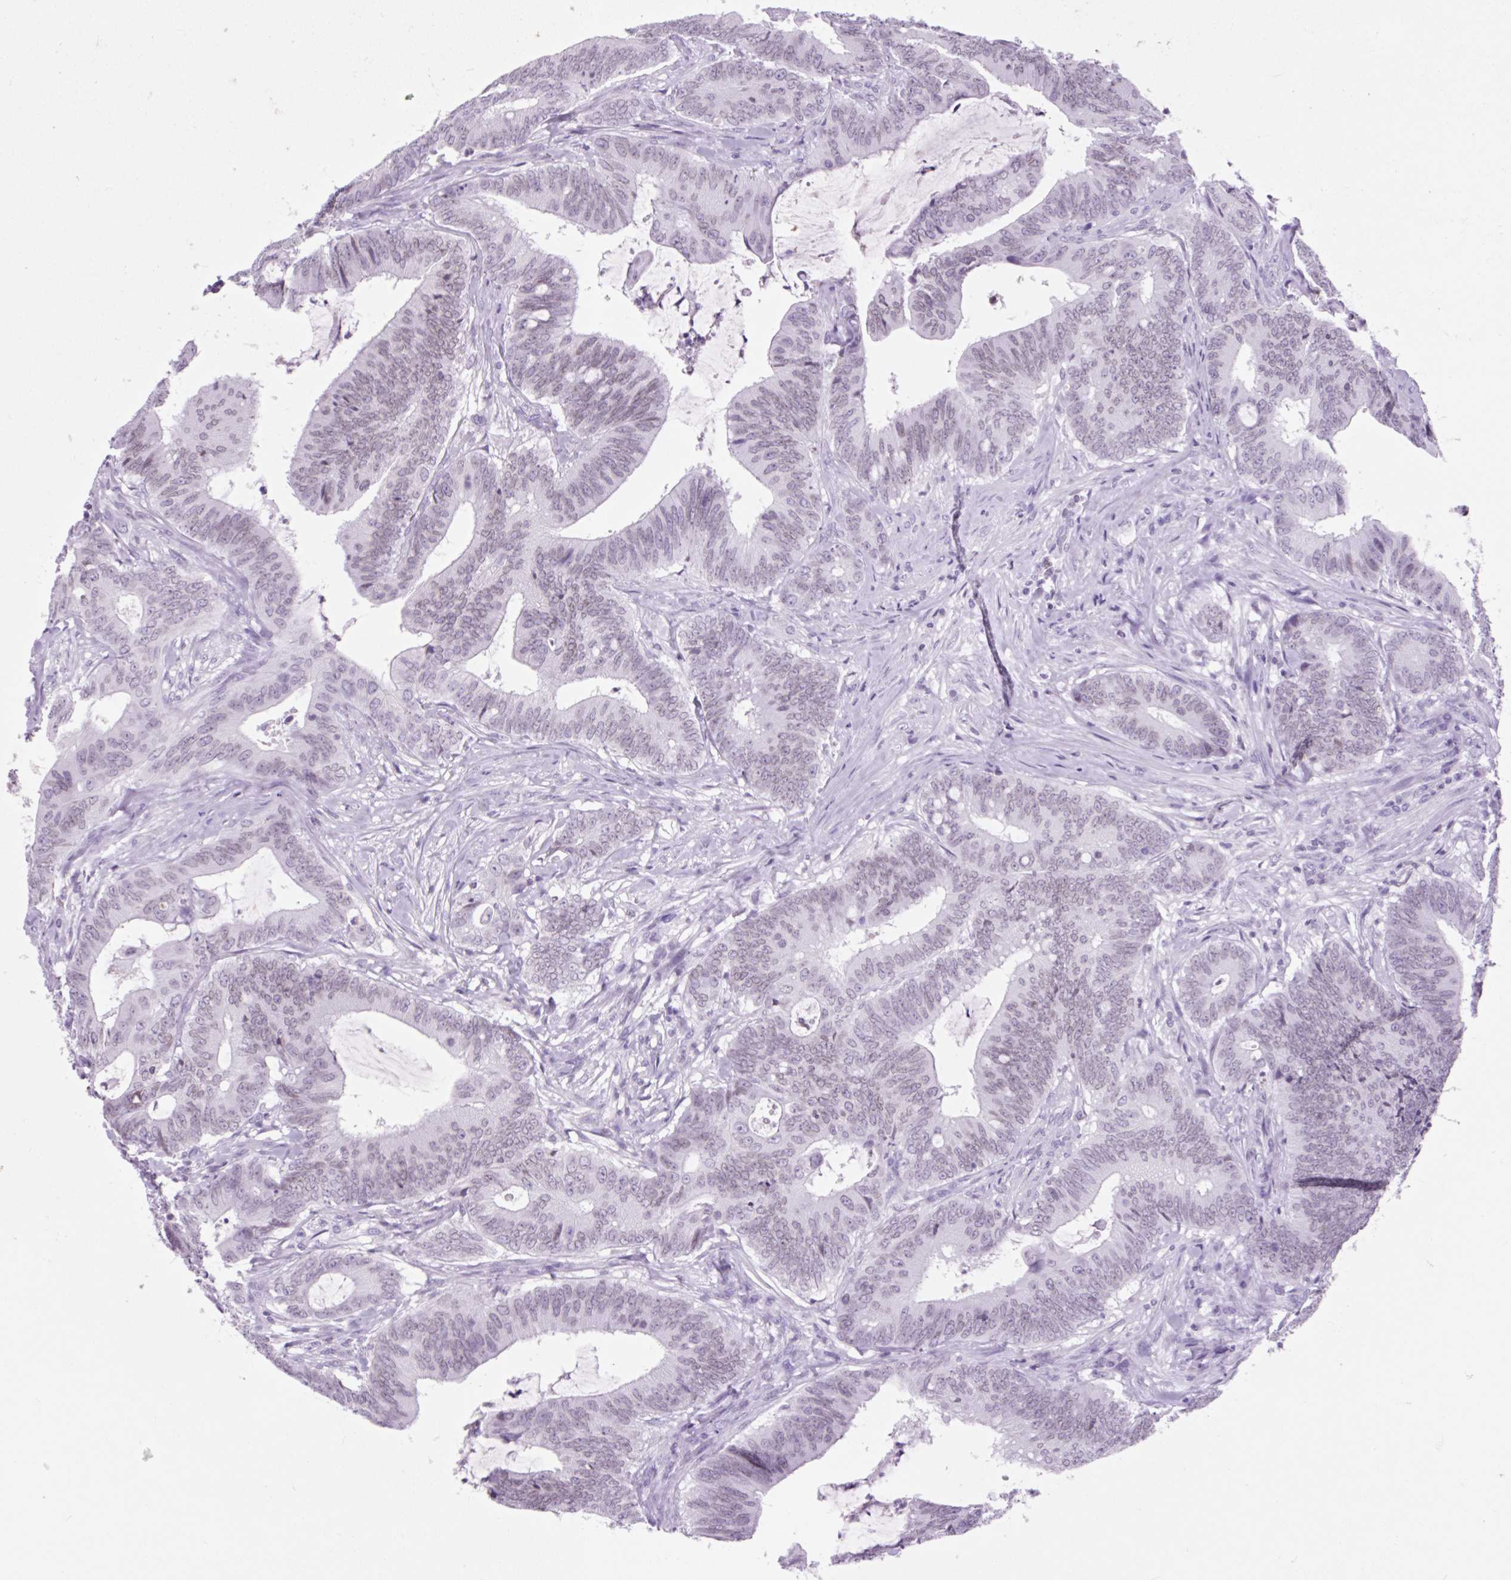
{"staining": {"intensity": "weak", "quantity": "25%-75%", "location": "cytoplasmic/membranous,nuclear"}, "tissue": "colorectal cancer", "cell_type": "Tumor cells", "image_type": "cancer", "snomed": [{"axis": "morphology", "description": "Adenocarcinoma, NOS"}, {"axis": "topography", "description": "Colon"}], "caption": "Human adenocarcinoma (colorectal) stained with a protein marker shows weak staining in tumor cells.", "gene": "VPREB1", "patient": {"sex": "female", "age": 43}}